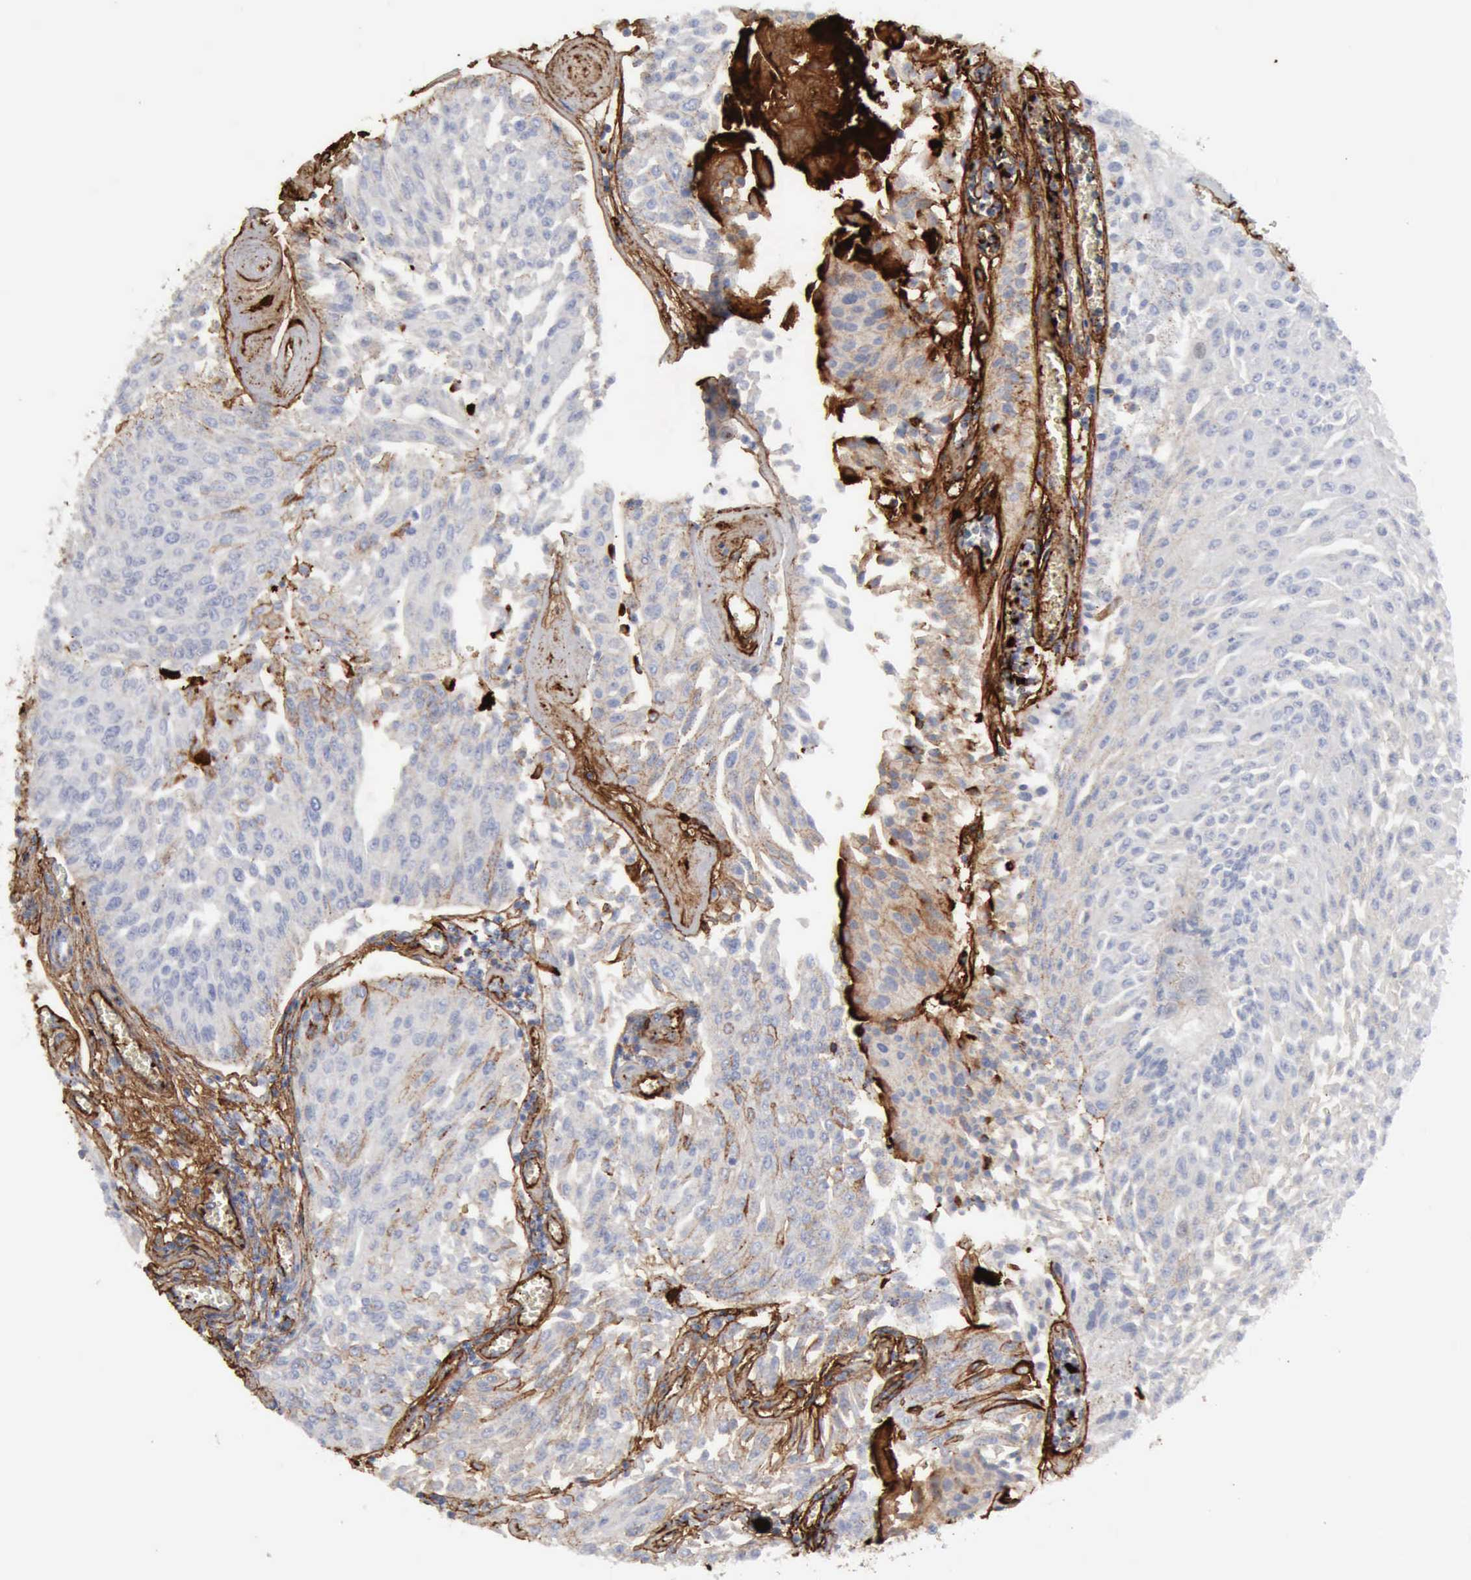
{"staining": {"intensity": "negative", "quantity": "none", "location": "none"}, "tissue": "urothelial cancer", "cell_type": "Tumor cells", "image_type": "cancer", "snomed": [{"axis": "morphology", "description": "Urothelial carcinoma, Low grade"}, {"axis": "topography", "description": "Urinary bladder"}], "caption": "Tumor cells are negative for brown protein staining in urothelial cancer.", "gene": "C4BPA", "patient": {"sex": "male", "age": 86}}